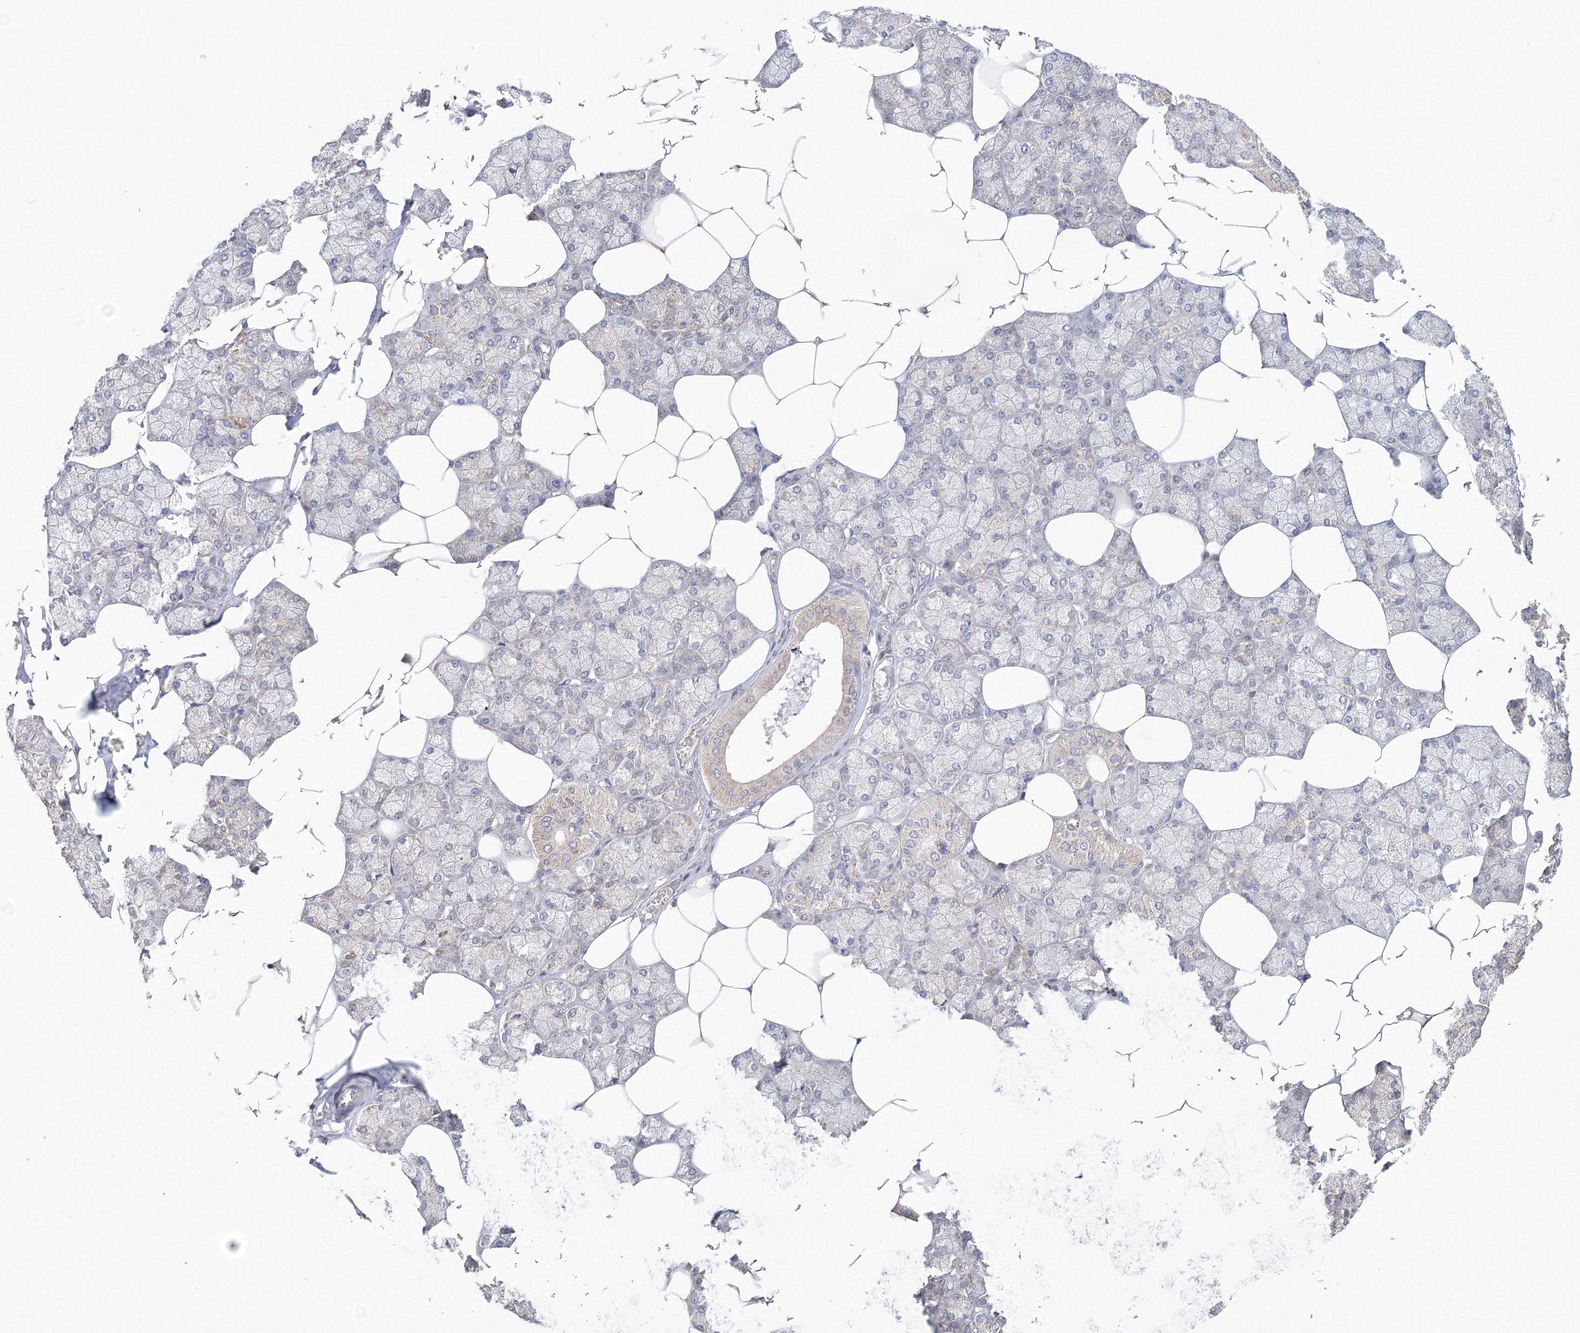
{"staining": {"intensity": "negative", "quantity": "none", "location": "none"}, "tissue": "salivary gland", "cell_type": "Glandular cells", "image_type": "normal", "snomed": [{"axis": "morphology", "description": "Normal tissue, NOS"}, {"axis": "topography", "description": "Salivary gland"}], "caption": "DAB (3,3'-diaminobenzidine) immunohistochemical staining of unremarkable salivary gland shows no significant expression in glandular cells. (DAB immunohistochemistry (IHC) with hematoxylin counter stain).", "gene": "DHRS12", "patient": {"sex": "male", "age": 62}}